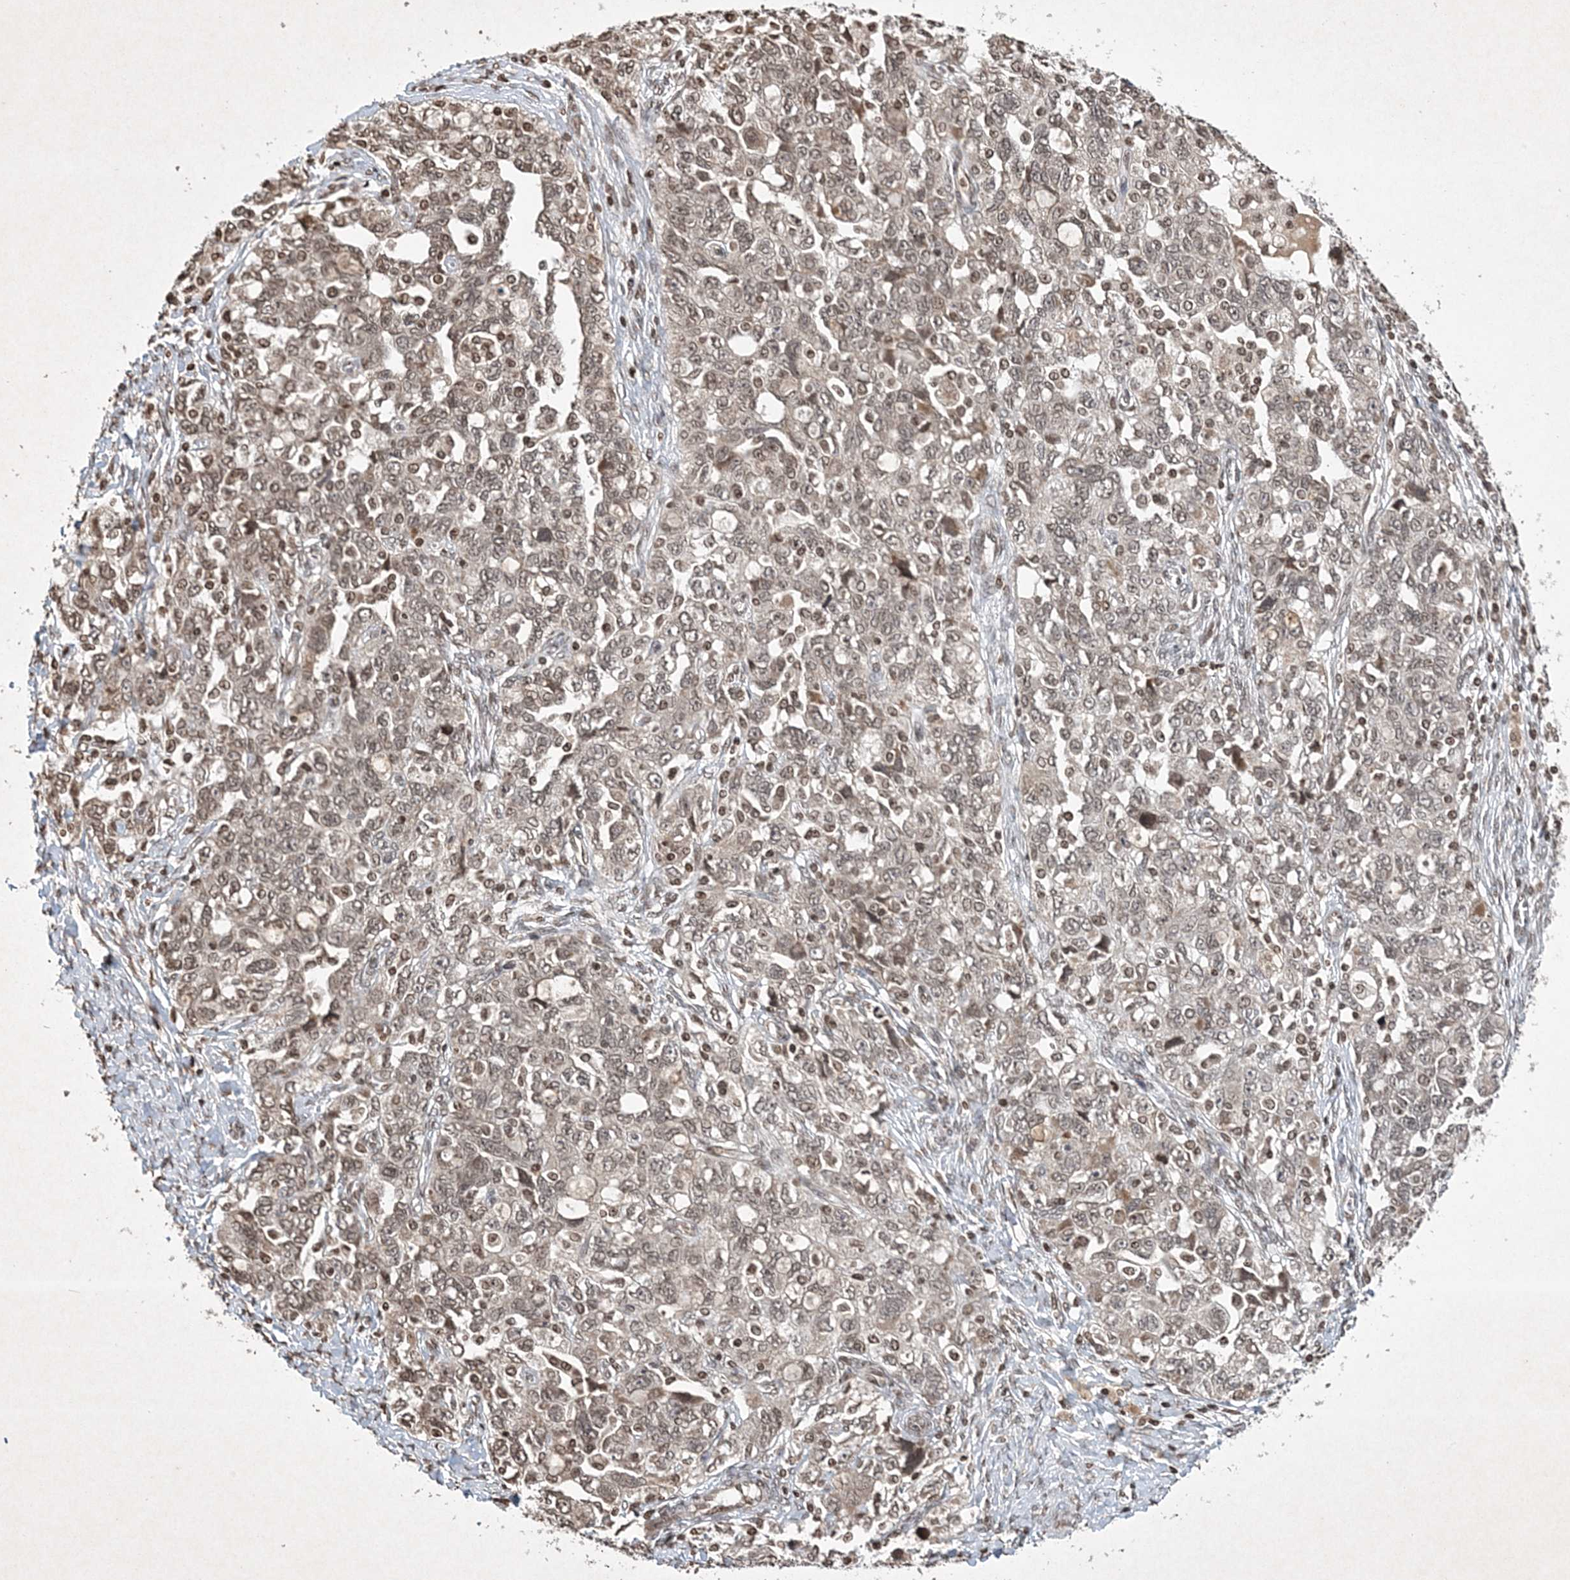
{"staining": {"intensity": "weak", "quantity": "25%-75%", "location": "nuclear"}, "tissue": "ovarian cancer", "cell_type": "Tumor cells", "image_type": "cancer", "snomed": [{"axis": "morphology", "description": "Carcinoma, NOS"}, {"axis": "morphology", "description": "Cystadenocarcinoma, serous, NOS"}, {"axis": "topography", "description": "Ovary"}], "caption": "This image exhibits IHC staining of ovarian cancer, with low weak nuclear expression in about 25%-75% of tumor cells.", "gene": "NEDD9", "patient": {"sex": "female", "age": 69}}